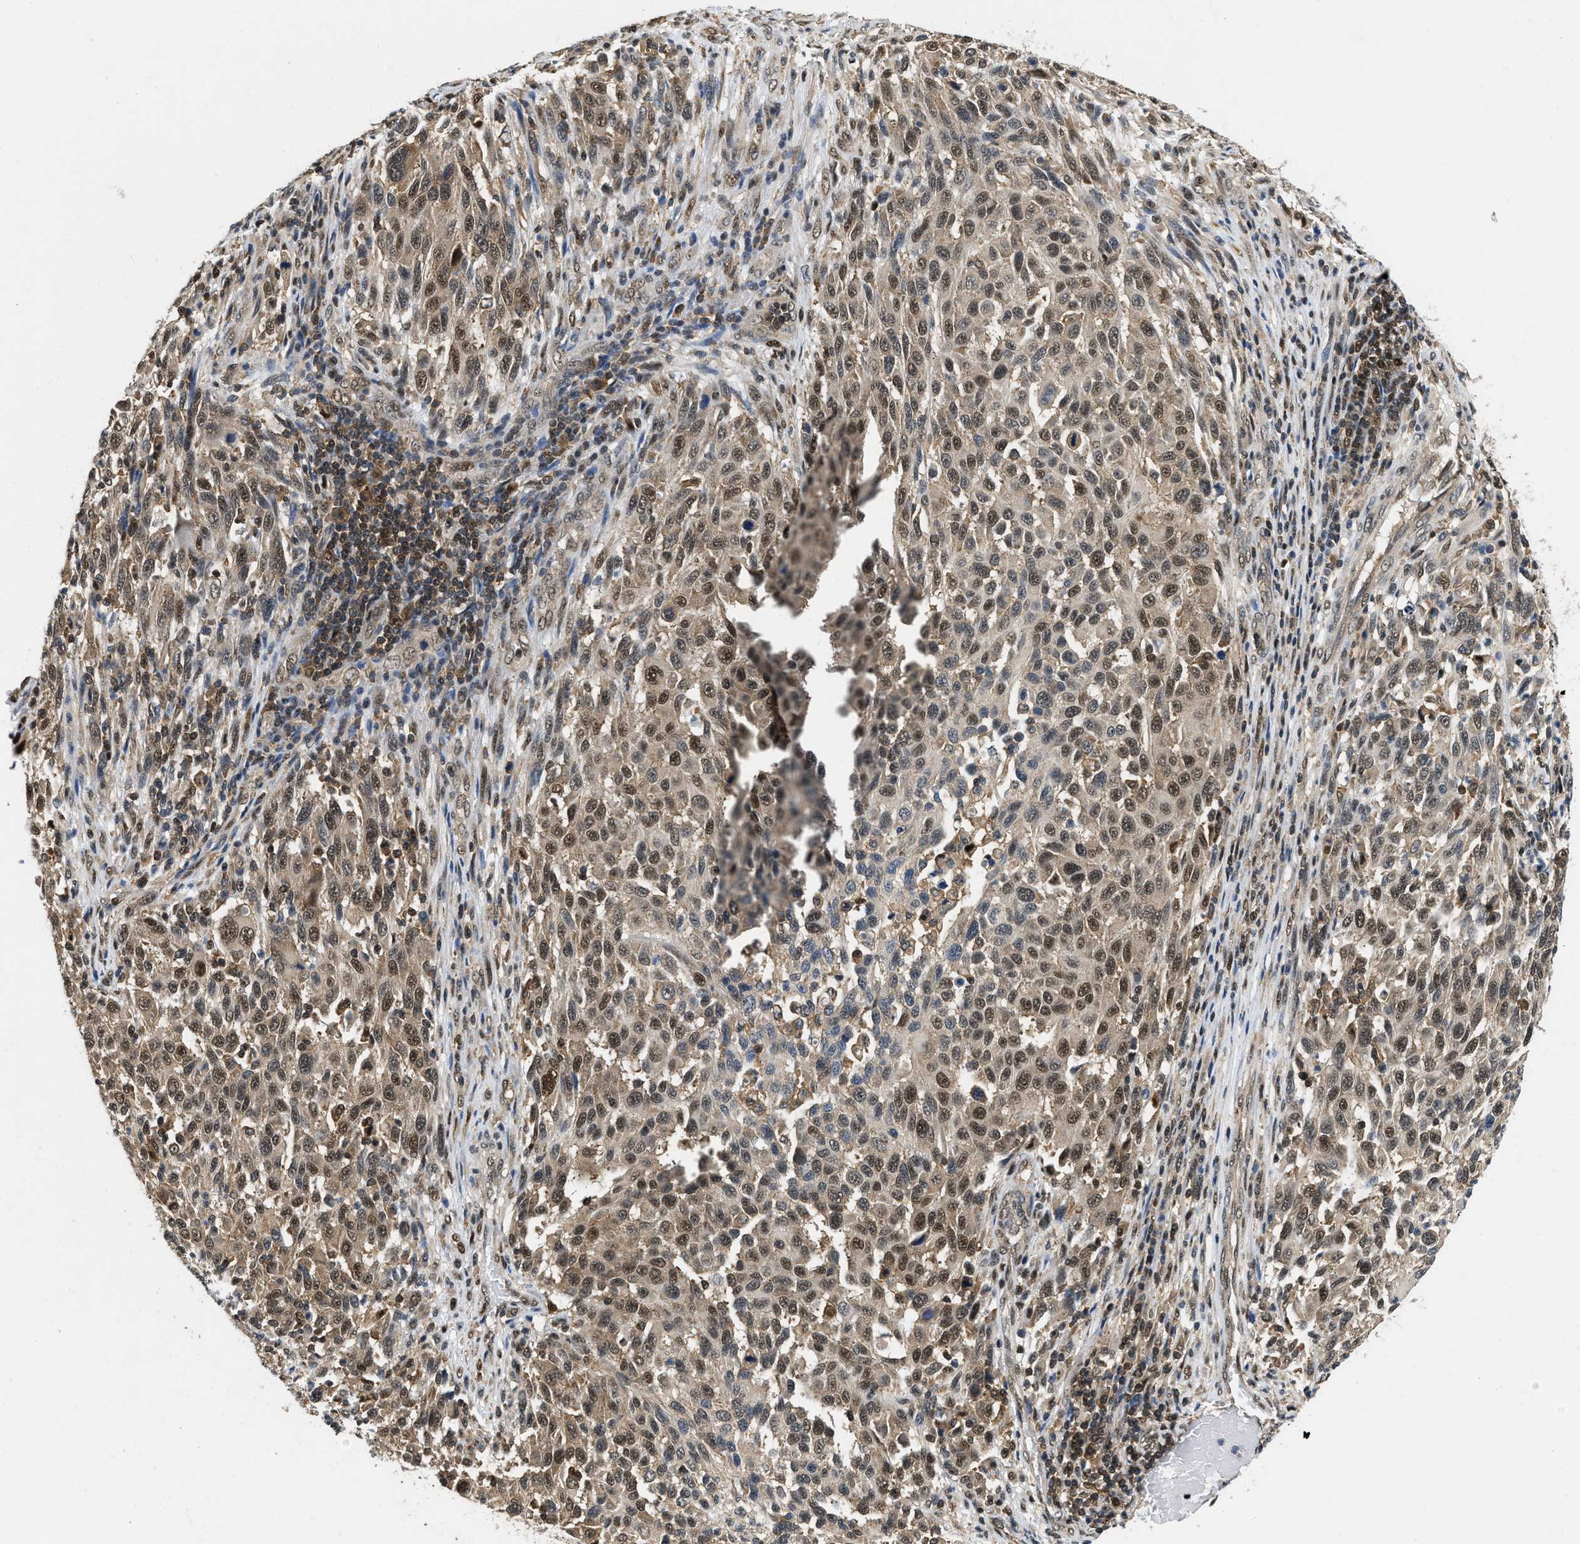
{"staining": {"intensity": "moderate", "quantity": ">75%", "location": "cytoplasmic/membranous,nuclear"}, "tissue": "melanoma", "cell_type": "Tumor cells", "image_type": "cancer", "snomed": [{"axis": "morphology", "description": "Malignant melanoma, Metastatic site"}, {"axis": "topography", "description": "Lymph node"}], "caption": "Protein expression analysis of malignant melanoma (metastatic site) displays moderate cytoplasmic/membranous and nuclear positivity in approximately >75% of tumor cells.", "gene": "ATF7IP", "patient": {"sex": "male", "age": 61}}